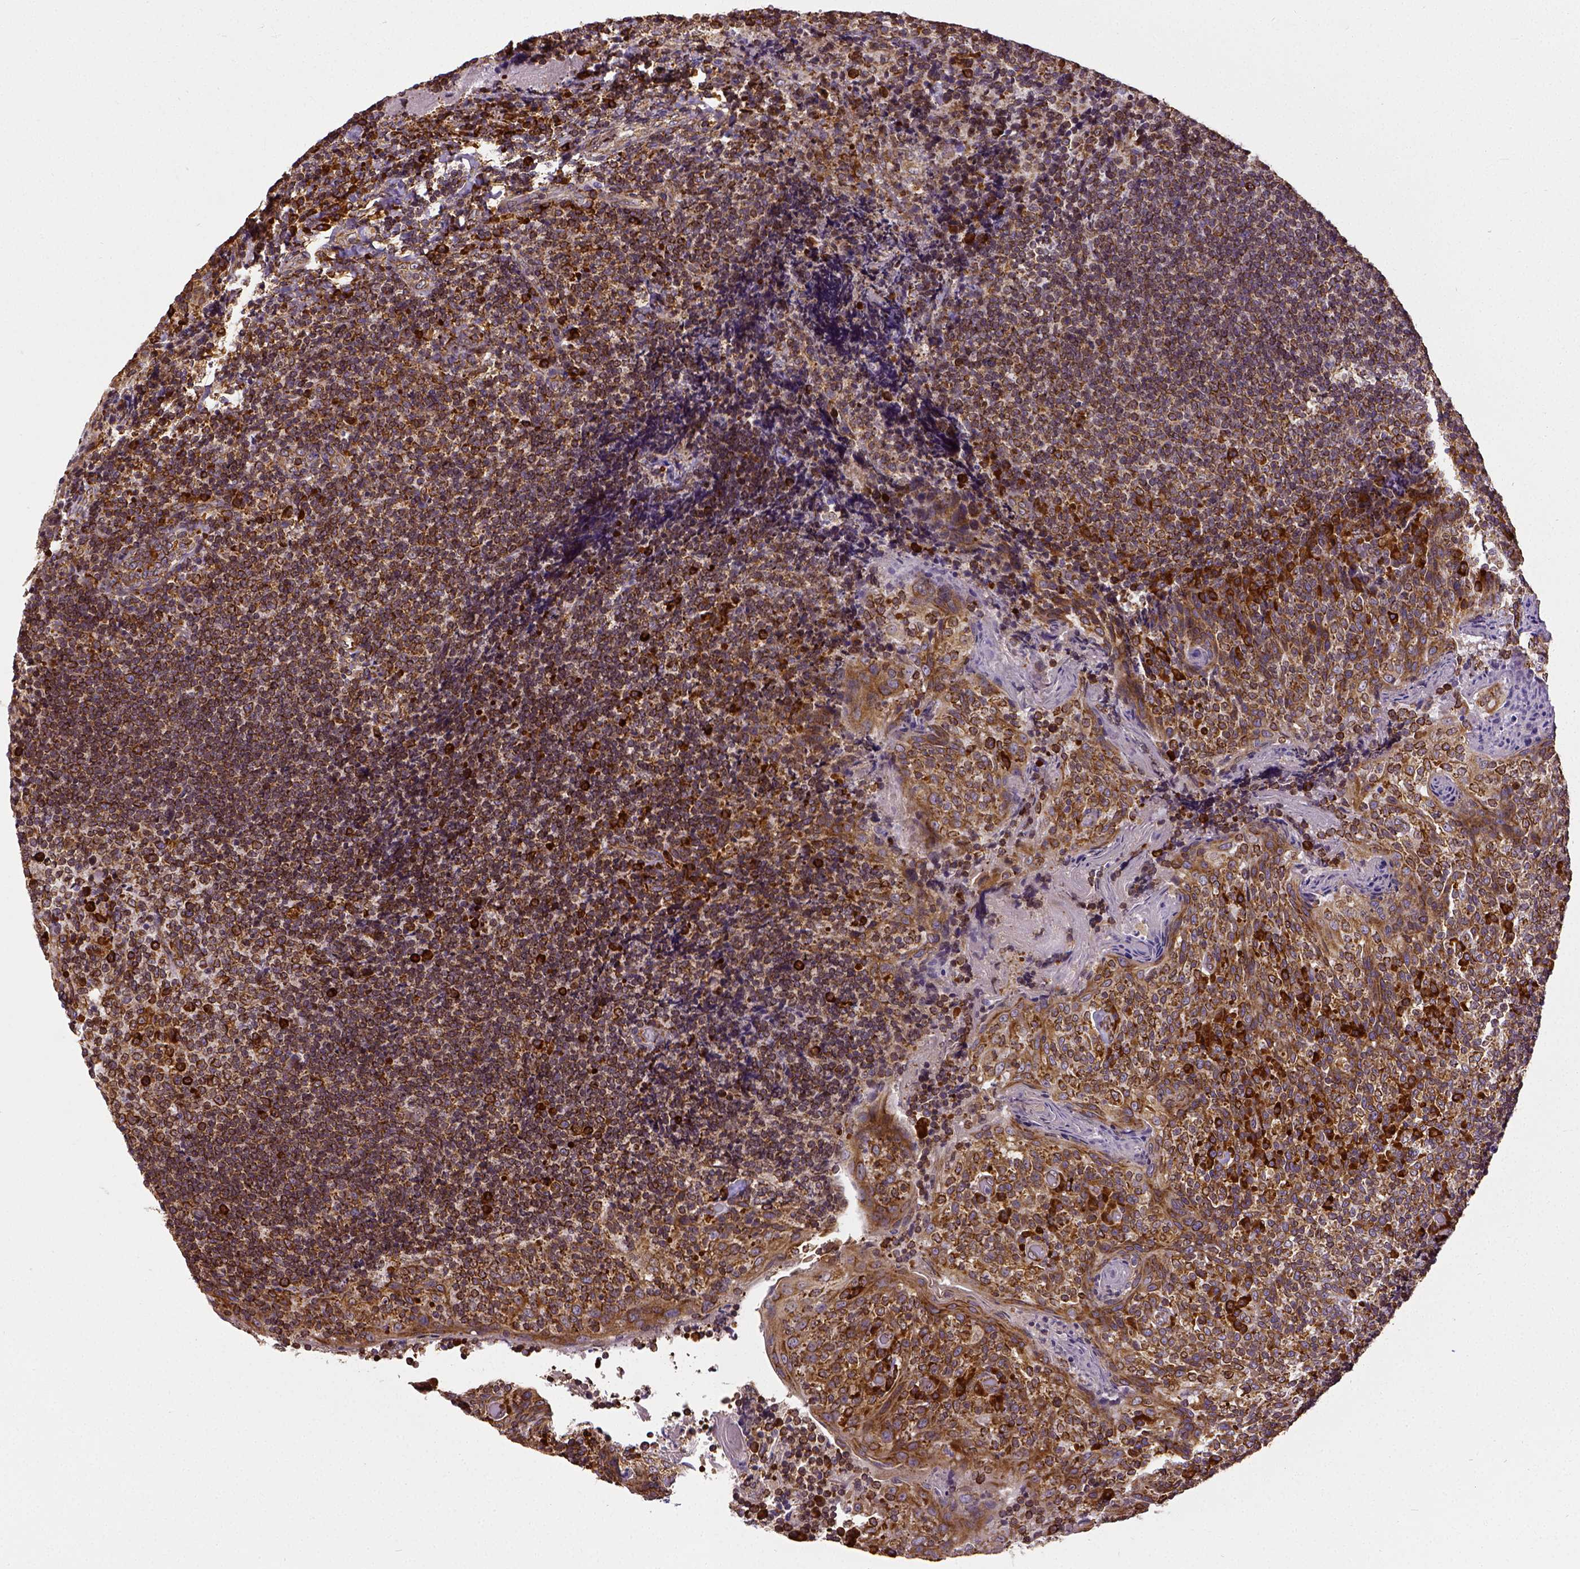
{"staining": {"intensity": "strong", "quantity": ">75%", "location": "cytoplasmic/membranous"}, "tissue": "tonsil", "cell_type": "Germinal center cells", "image_type": "normal", "snomed": [{"axis": "morphology", "description": "Normal tissue, NOS"}, {"axis": "topography", "description": "Tonsil"}], "caption": "DAB (3,3'-diaminobenzidine) immunohistochemical staining of unremarkable tonsil demonstrates strong cytoplasmic/membranous protein staining in approximately >75% of germinal center cells. The staining was performed using DAB (3,3'-diaminobenzidine), with brown indicating positive protein expression. Nuclei are stained blue with hematoxylin.", "gene": "MTDH", "patient": {"sex": "female", "age": 10}}